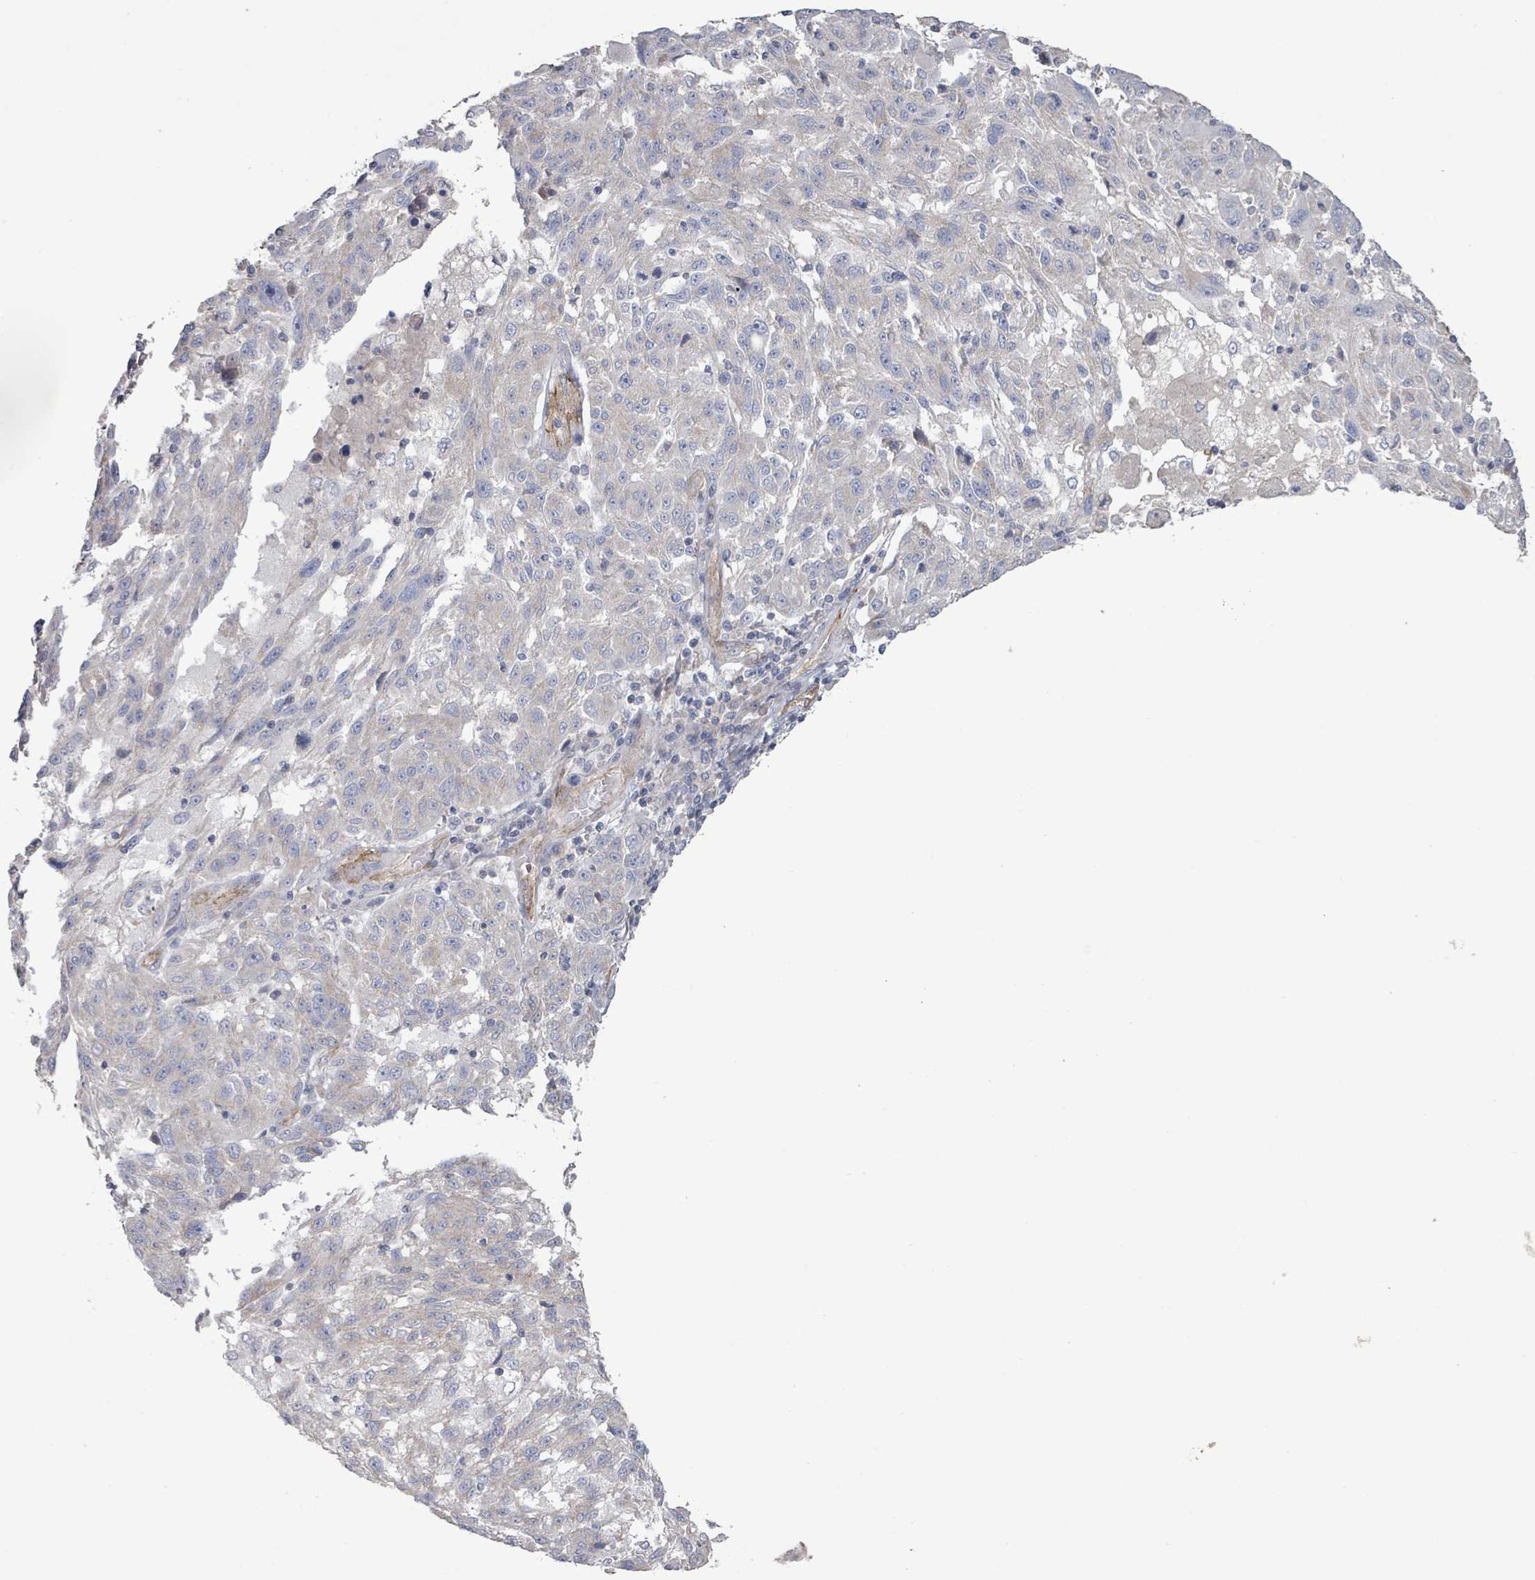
{"staining": {"intensity": "negative", "quantity": "none", "location": "none"}, "tissue": "melanoma", "cell_type": "Tumor cells", "image_type": "cancer", "snomed": [{"axis": "morphology", "description": "Malignant melanoma, NOS"}, {"axis": "topography", "description": "Skin"}], "caption": "Histopathology image shows no protein expression in tumor cells of malignant melanoma tissue.", "gene": "KANK3", "patient": {"sex": "male", "age": 53}}